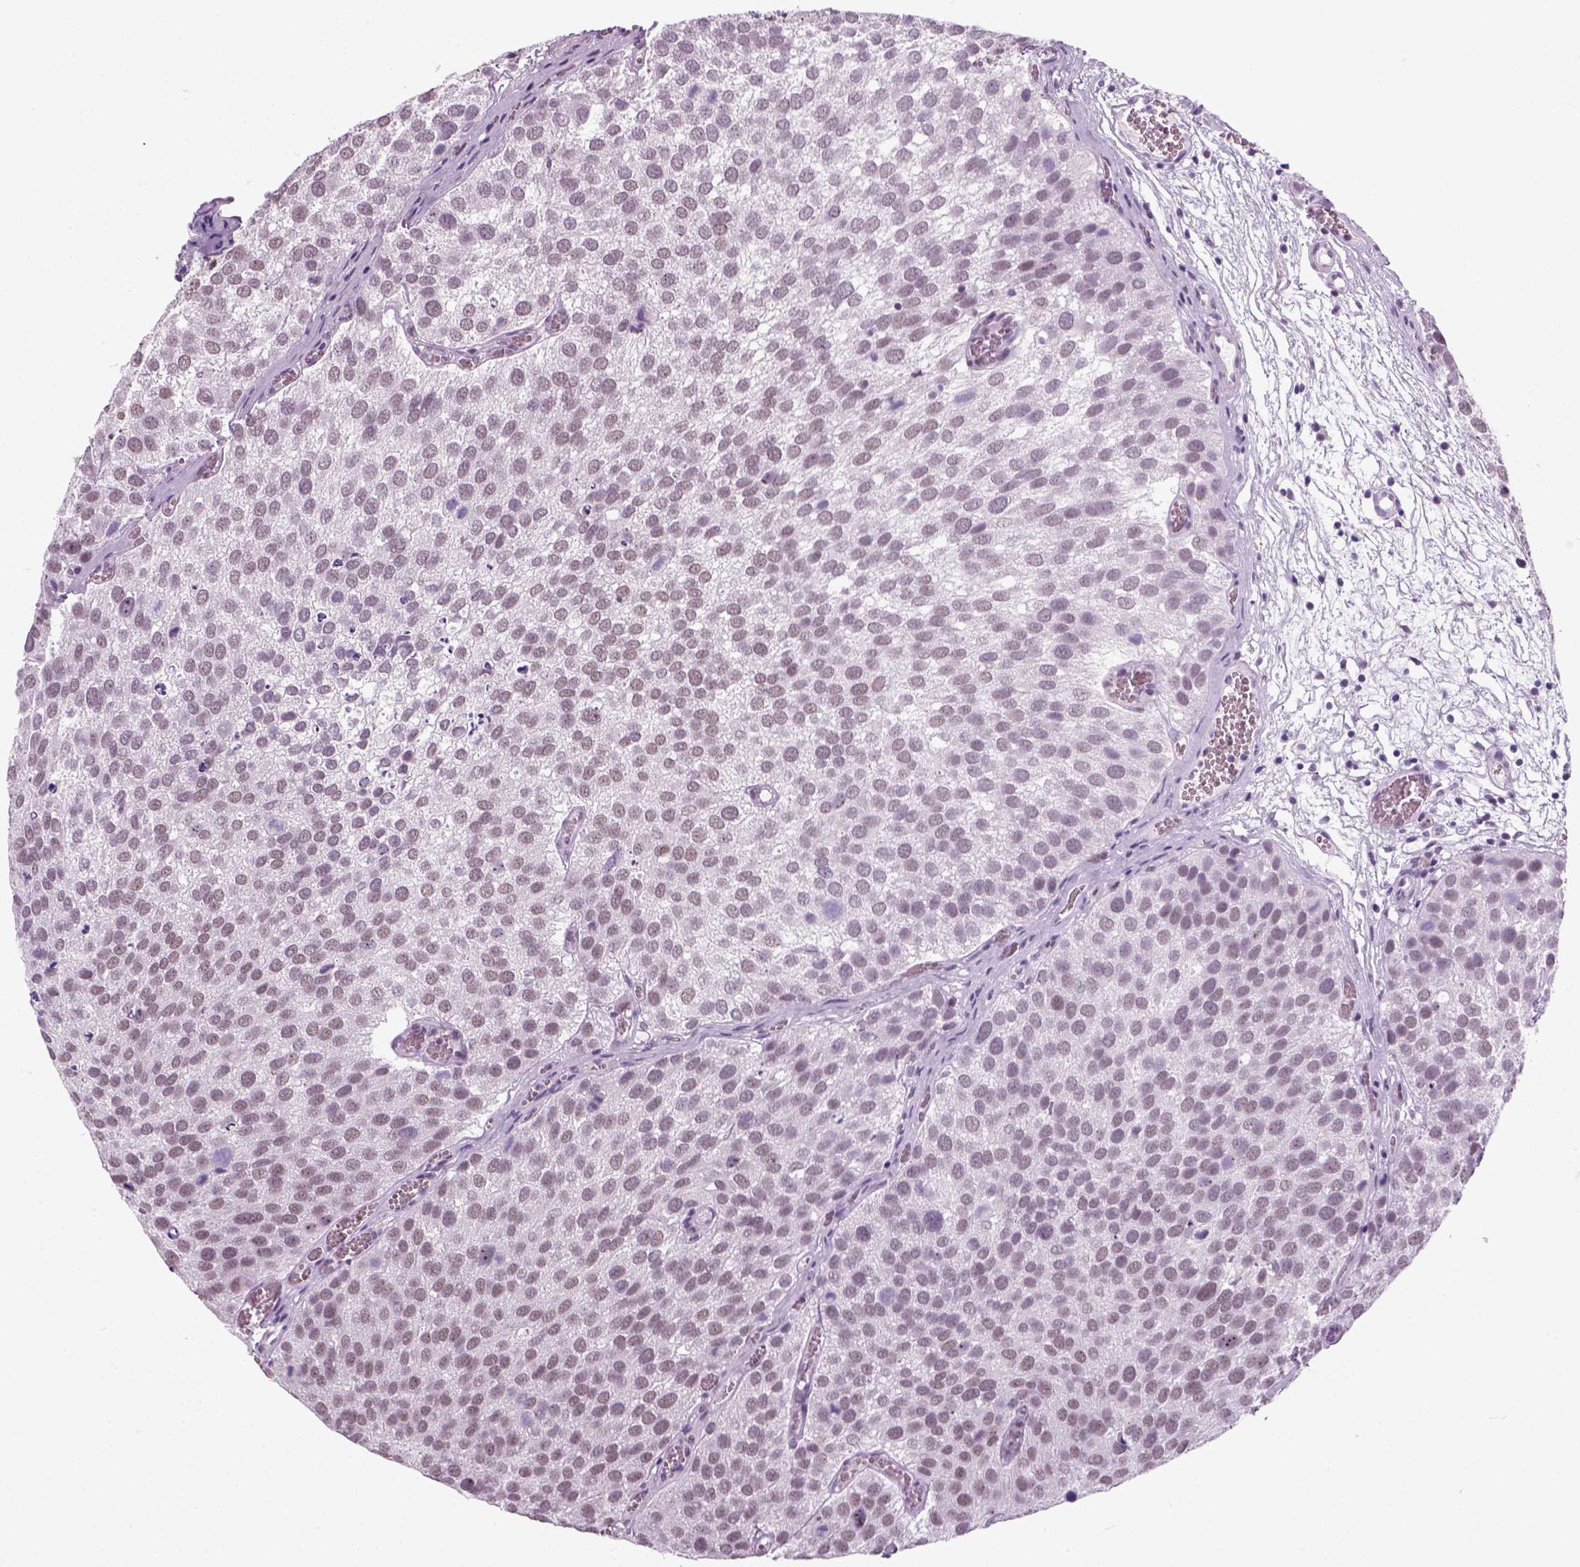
{"staining": {"intensity": "weak", "quantity": ">75%", "location": "nuclear"}, "tissue": "urothelial cancer", "cell_type": "Tumor cells", "image_type": "cancer", "snomed": [{"axis": "morphology", "description": "Urothelial carcinoma, Low grade"}, {"axis": "topography", "description": "Urinary bladder"}], "caption": "Tumor cells show low levels of weak nuclear positivity in approximately >75% of cells in human urothelial cancer.", "gene": "ZNF865", "patient": {"sex": "female", "age": 69}}